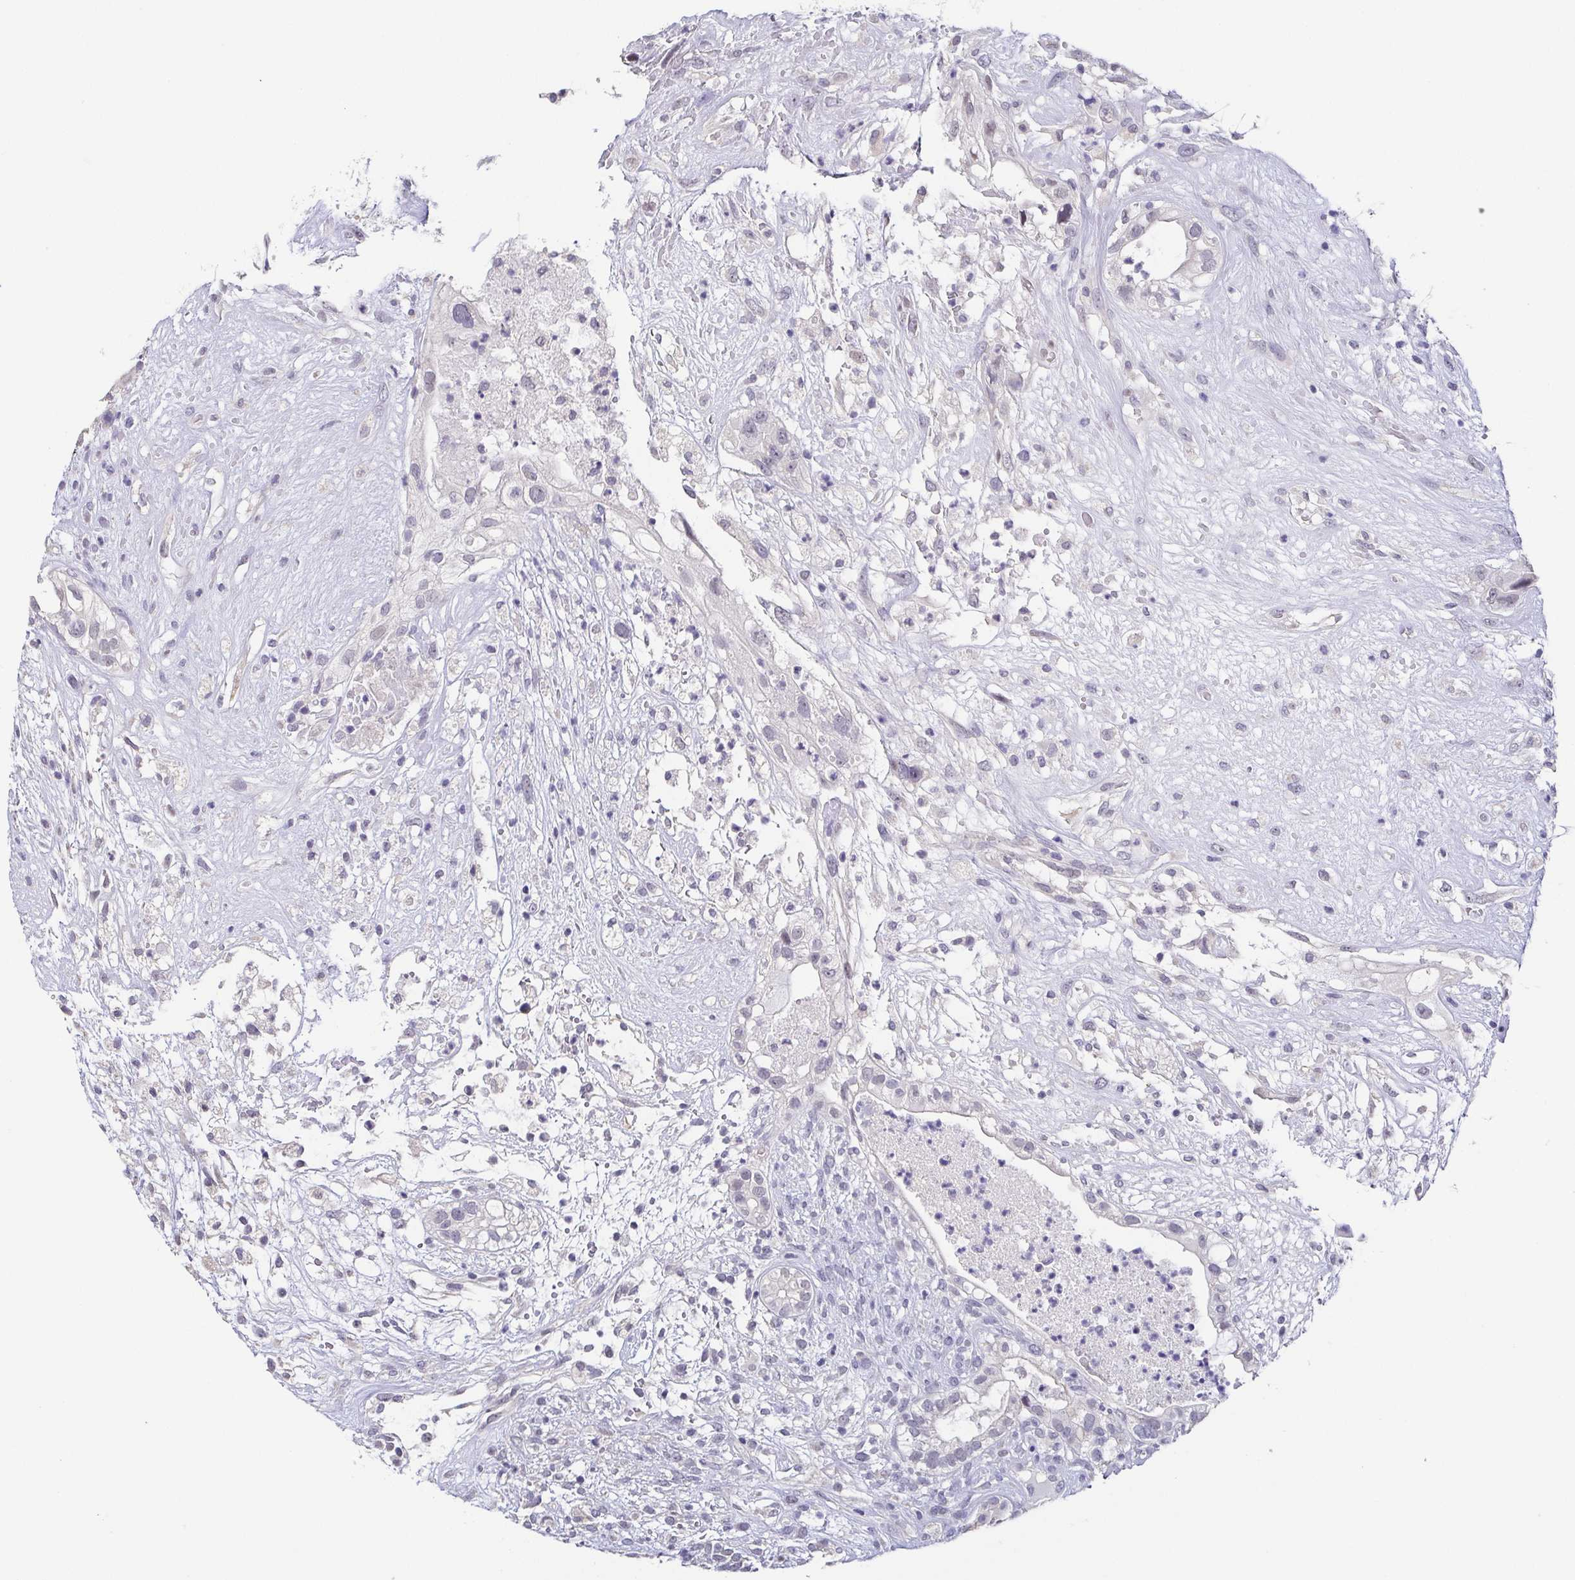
{"staining": {"intensity": "negative", "quantity": "none", "location": "none"}, "tissue": "testis cancer", "cell_type": "Tumor cells", "image_type": "cancer", "snomed": [{"axis": "morphology", "description": "Seminoma, NOS"}, {"axis": "morphology", "description": "Carcinoma, Embryonal, NOS"}, {"axis": "topography", "description": "Testis"}], "caption": "Image shows no significant protein expression in tumor cells of testis embryonal carcinoma.", "gene": "NEFH", "patient": {"sex": "male", "age": 41}}